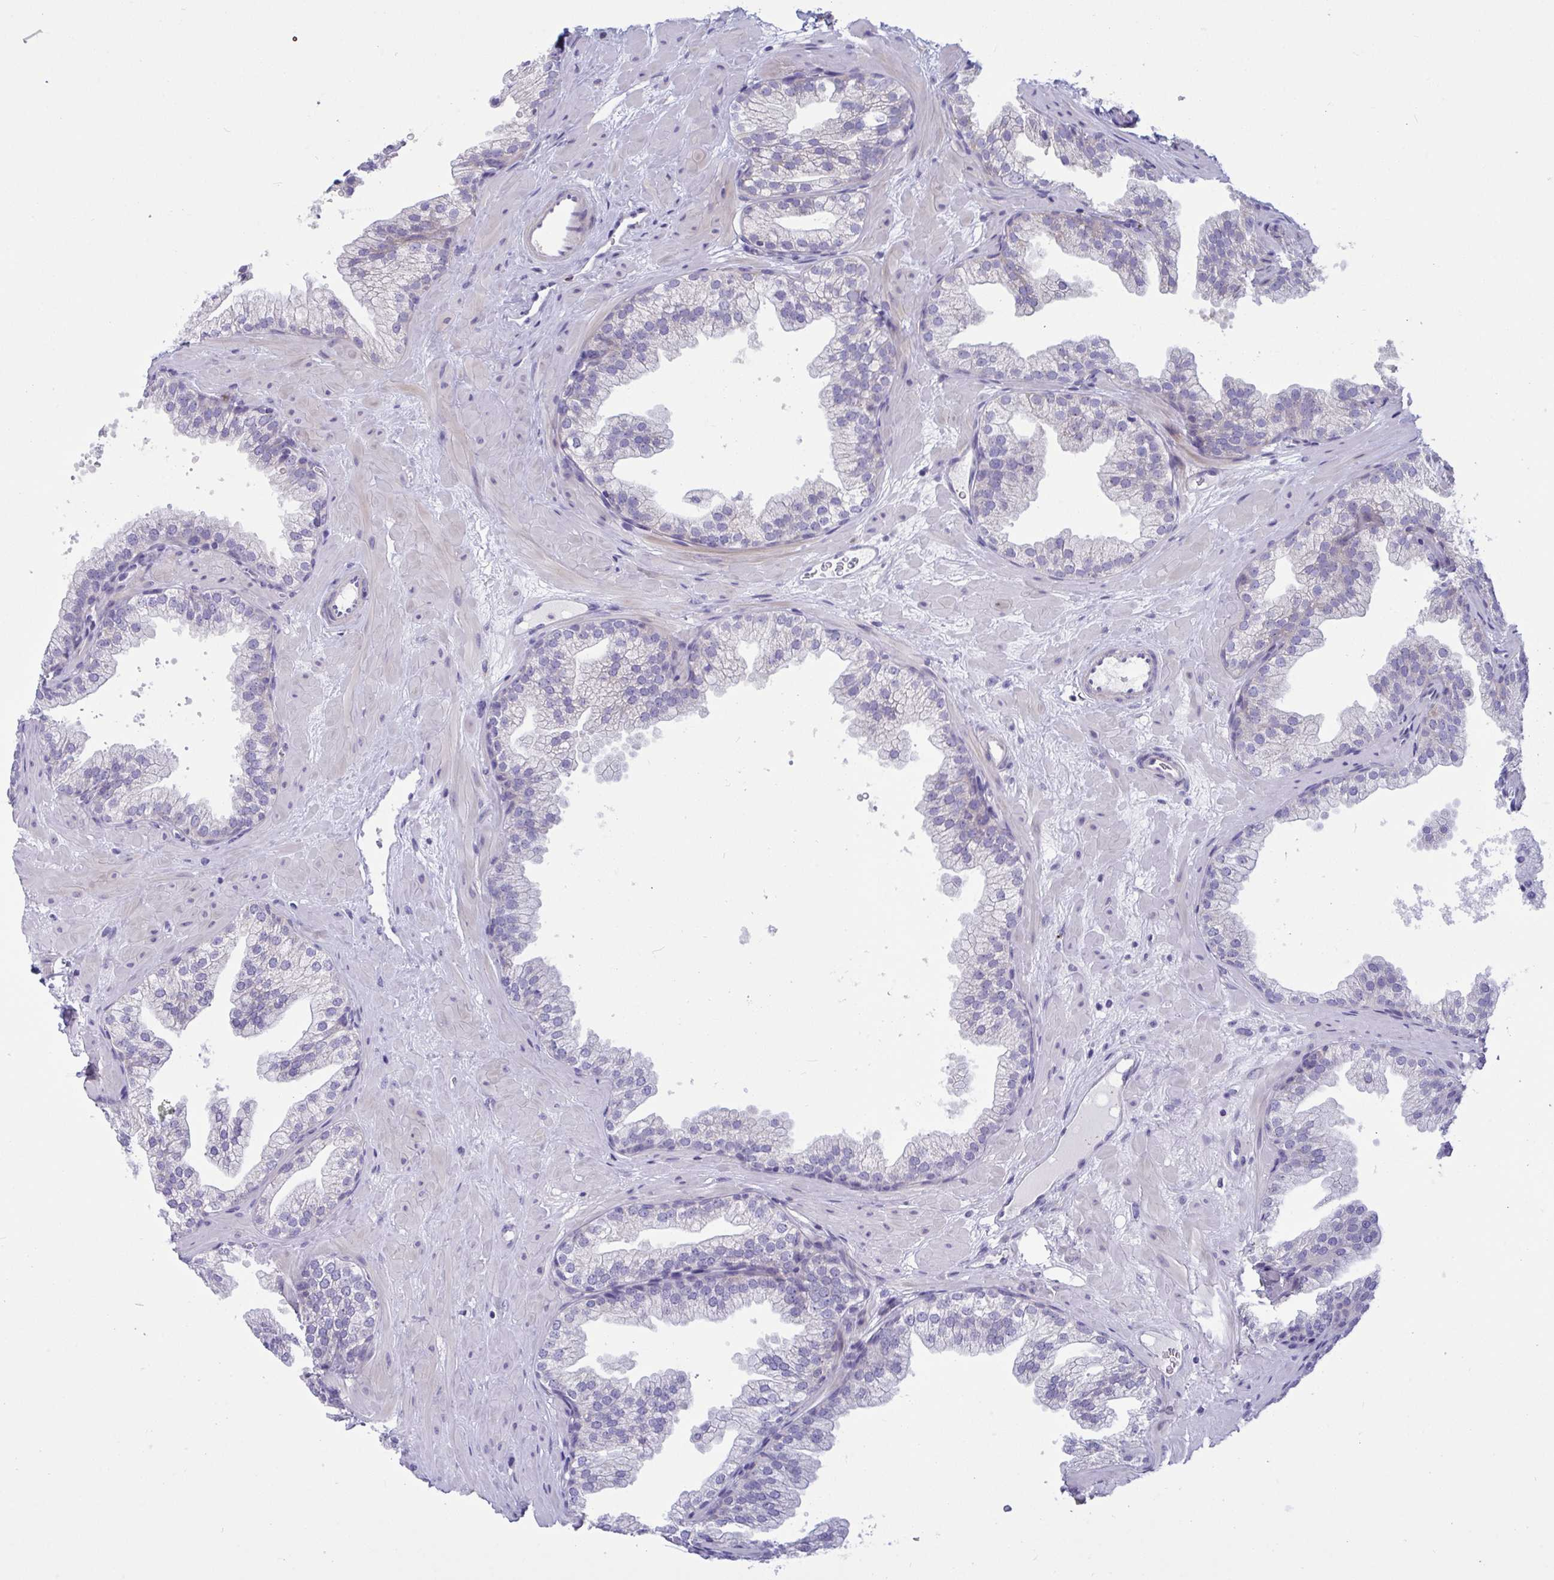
{"staining": {"intensity": "negative", "quantity": "none", "location": "none"}, "tissue": "prostate", "cell_type": "Glandular cells", "image_type": "normal", "snomed": [{"axis": "morphology", "description": "Normal tissue, NOS"}, {"axis": "topography", "description": "Prostate"}], "caption": "Immunohistochemistry (IHC) photomicrograph of normal prostate: human prostate stained with DAB displays no significant protein staining in glandular cells.", "gene": "OXLD1", "patient": {"sex": "male", "age": 37}}